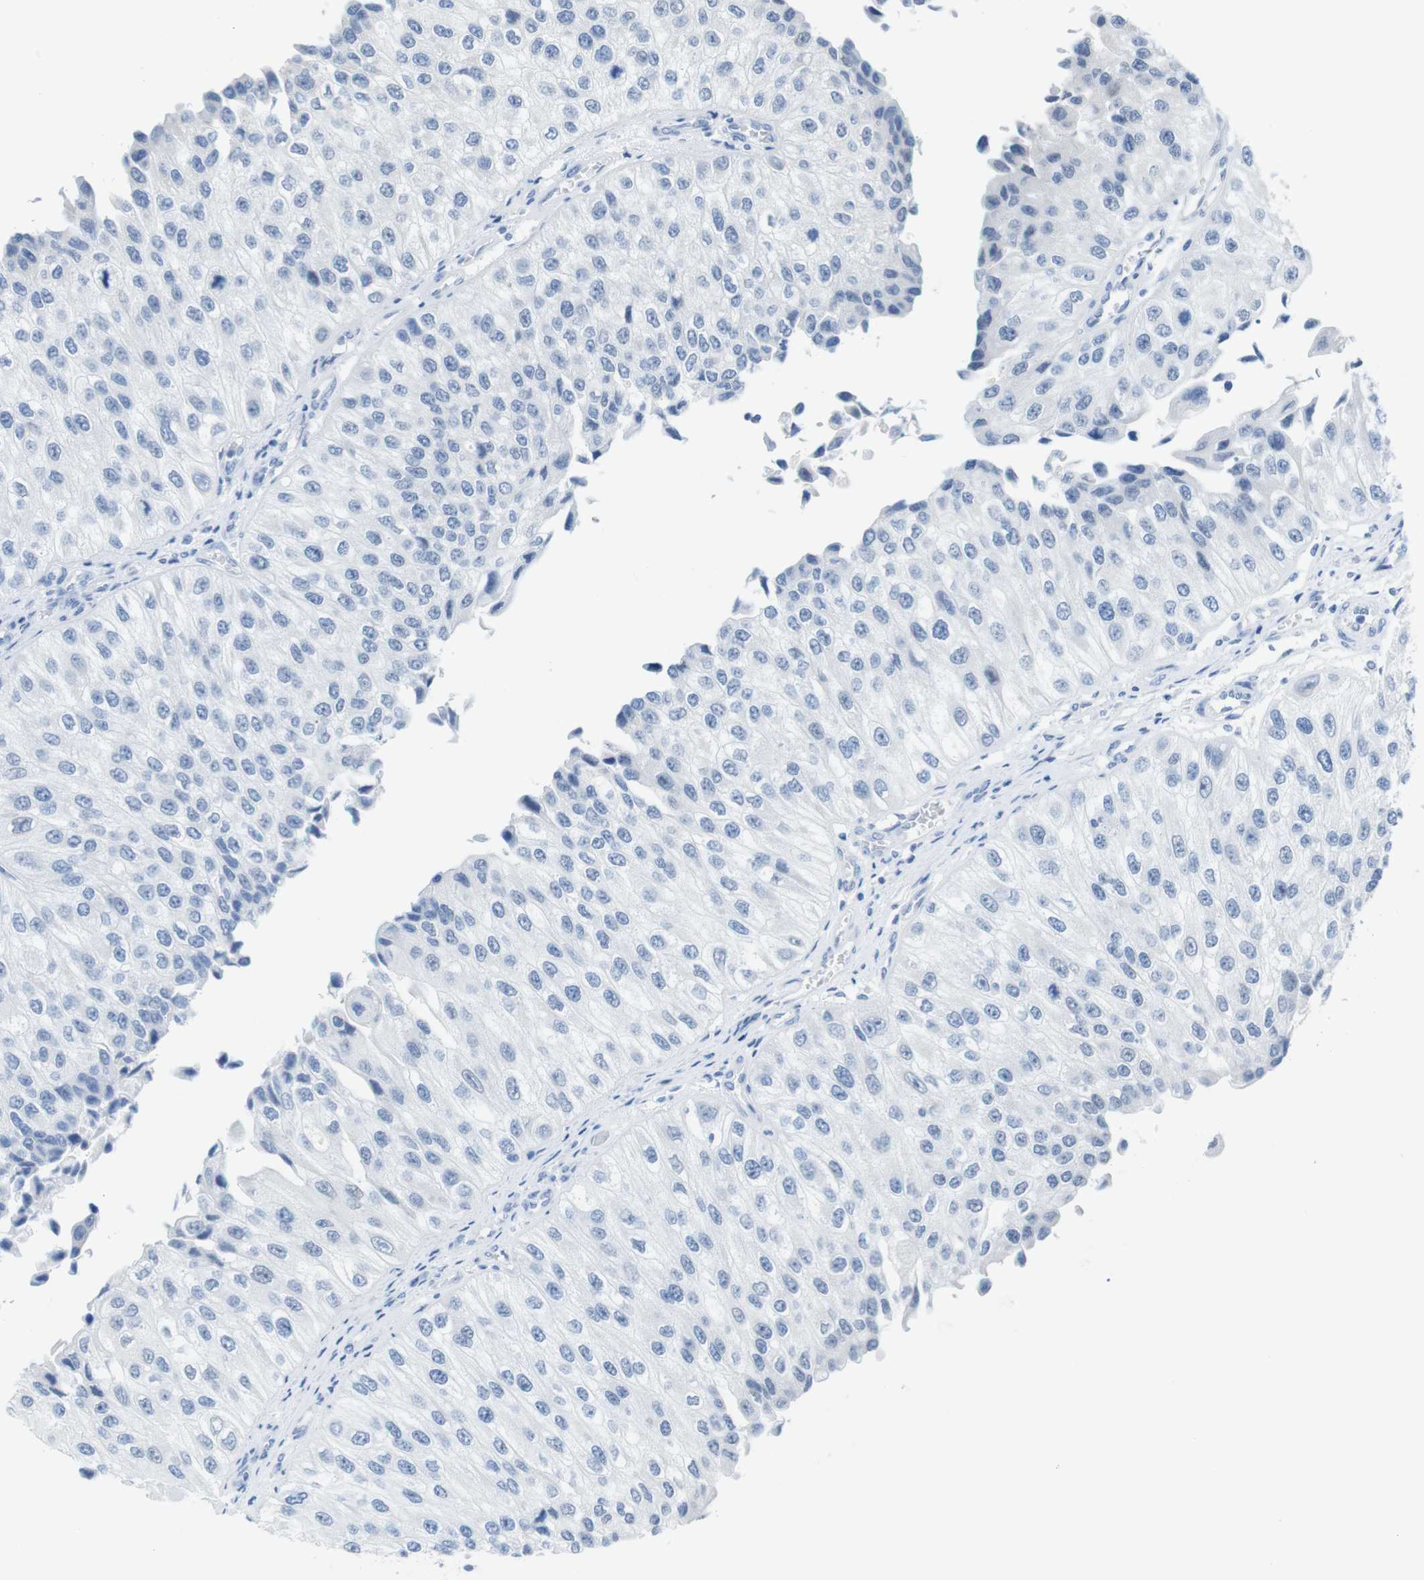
{"staining": {"intensity": "negative", "quantity": "none", "location": "none"}, "tissue": "urothelial cancer", "cell_type": "Tumor cells", "image_type": "cancer", "snomed": [{"axis": "morphology", "description": "Urothelial carcinoma, High grade"}, {"axis": "topography", "description": "Kidney"}, {"axis": "topography", "description": "Urinary bladder"}], "caption": "The immunohistochemistry micrograph has no significant expression in tumor cells of urothelial cancer tissue.", "gene": "OPN1SW", "patient": {"sex": "male", "age": 77}}